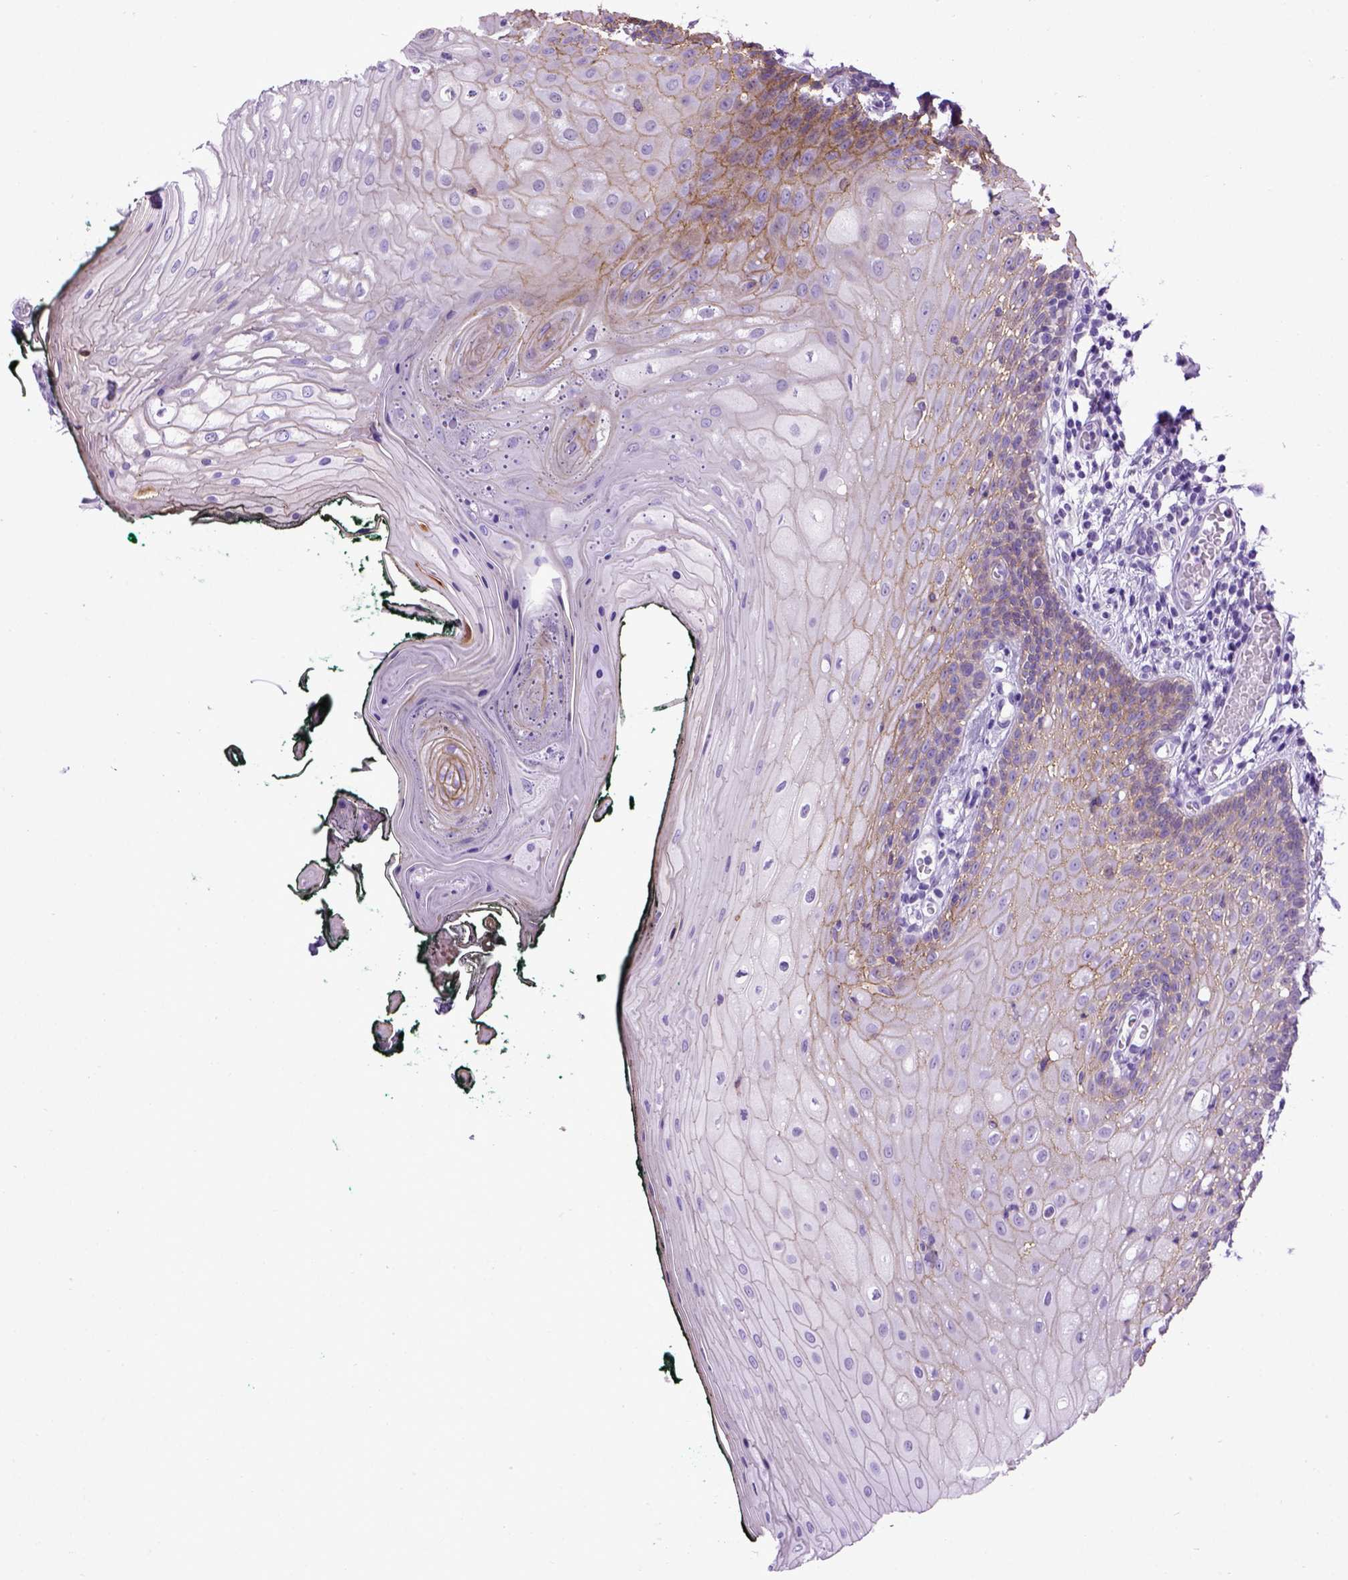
{"staining": {"intensity": "moderate", "quantity": "25%-75%", "location": "cytoplasmic/membranous"}, "tissue": "oral mucosa", "cell_type": "Squamous epithelial cells", "image_type": "normal", "snomed": [{"axis": "morphology", "description": "Normal tissue, NOS"}, {"axis": "topography", "description": "Oral tissue"}, {"axis": "topography", "description": "Head-Neck"}], "caption": "Oral mucosa stained with a brown dye reveals moderate cytoplasmic/membranous positive expression in approximately 25%-75% of squamous epithelial cells.", "gene": "CDH1", "patient": {"sex": "female", "age": 68}}